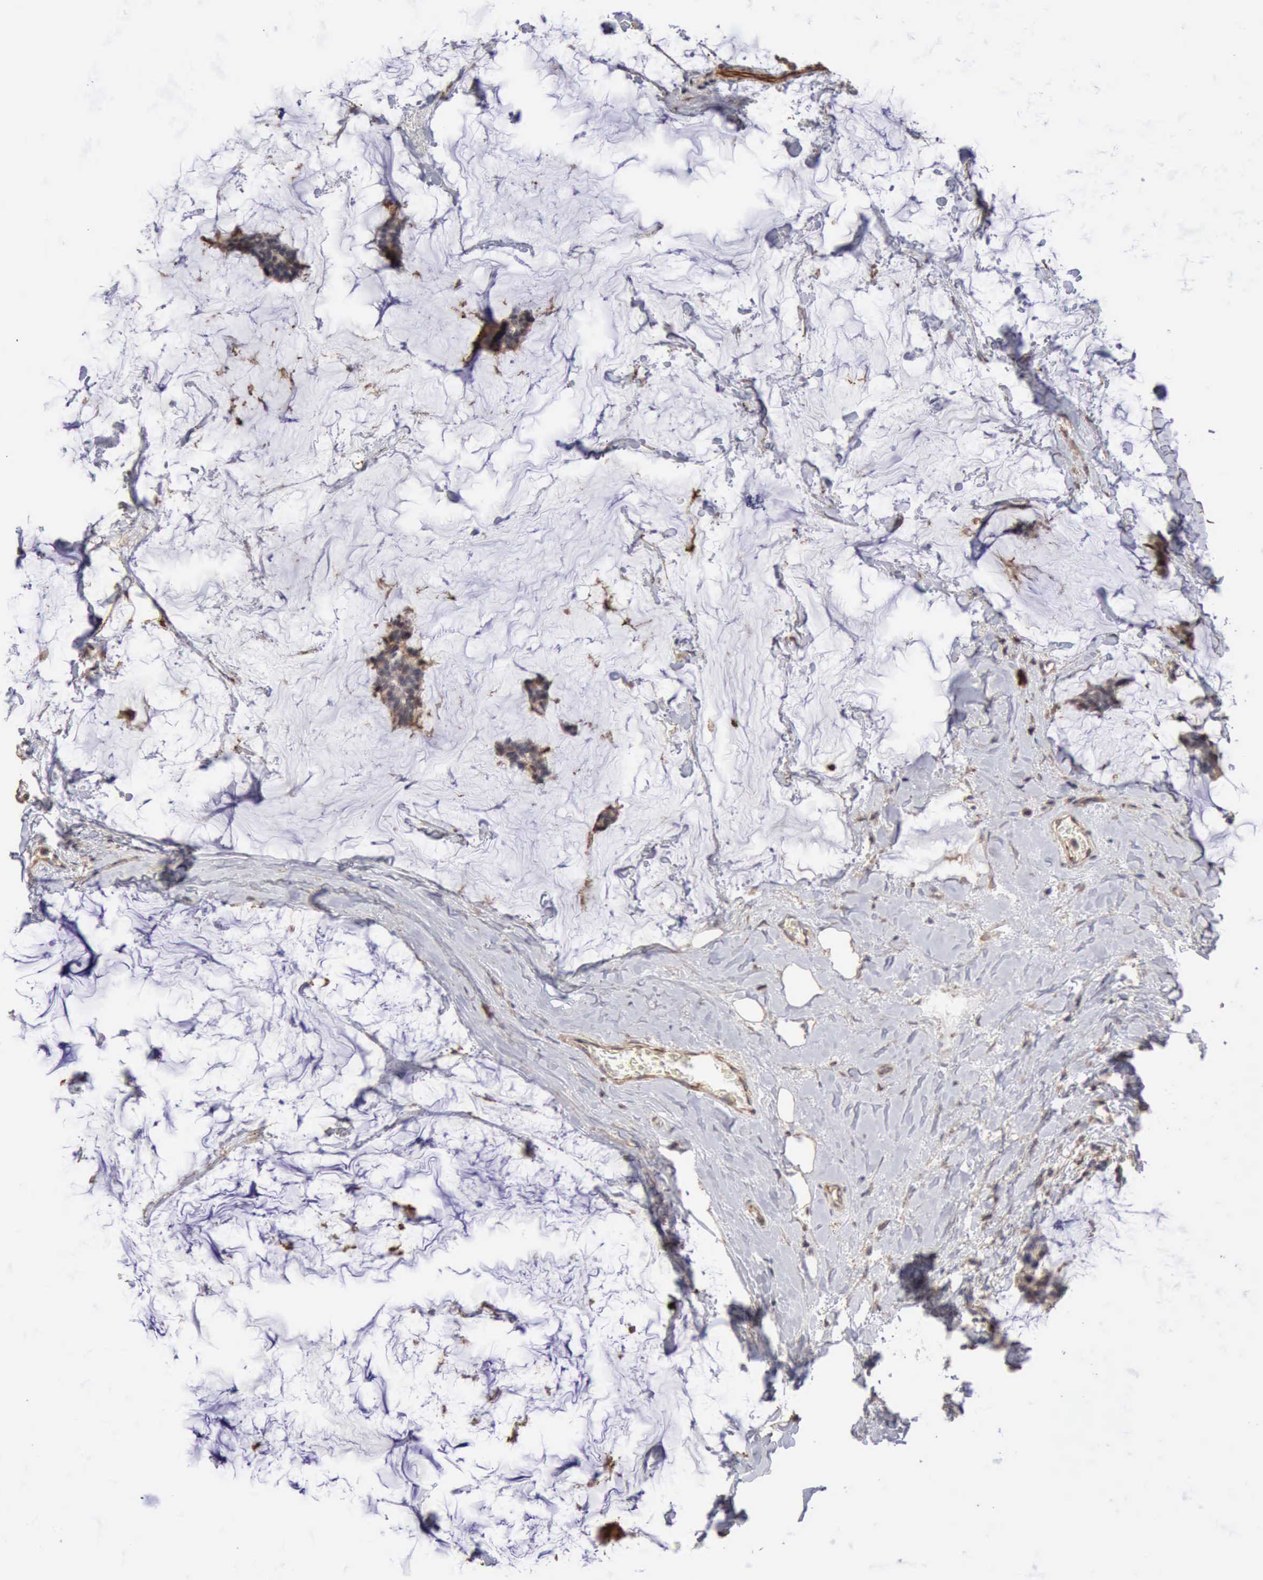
{"staining": {"intensity": "weak", "quantity": "<25%", "location": "cytoplasmic/membranous"}, "tissue": "breast cancer", "cell_type": "Tumor cells", "image_type": "cancer", "snomed": [{"axis": "morphology", "description": "Duct carcinoma"}, {"axis": "topography", "description": "Breast"}], "caption": "An image of human breast cancer (intraductal carcinoma) is negative for staining in tumor cells.", "gene": "GPR101", "patient": {"sex": "female", "age": 93}}